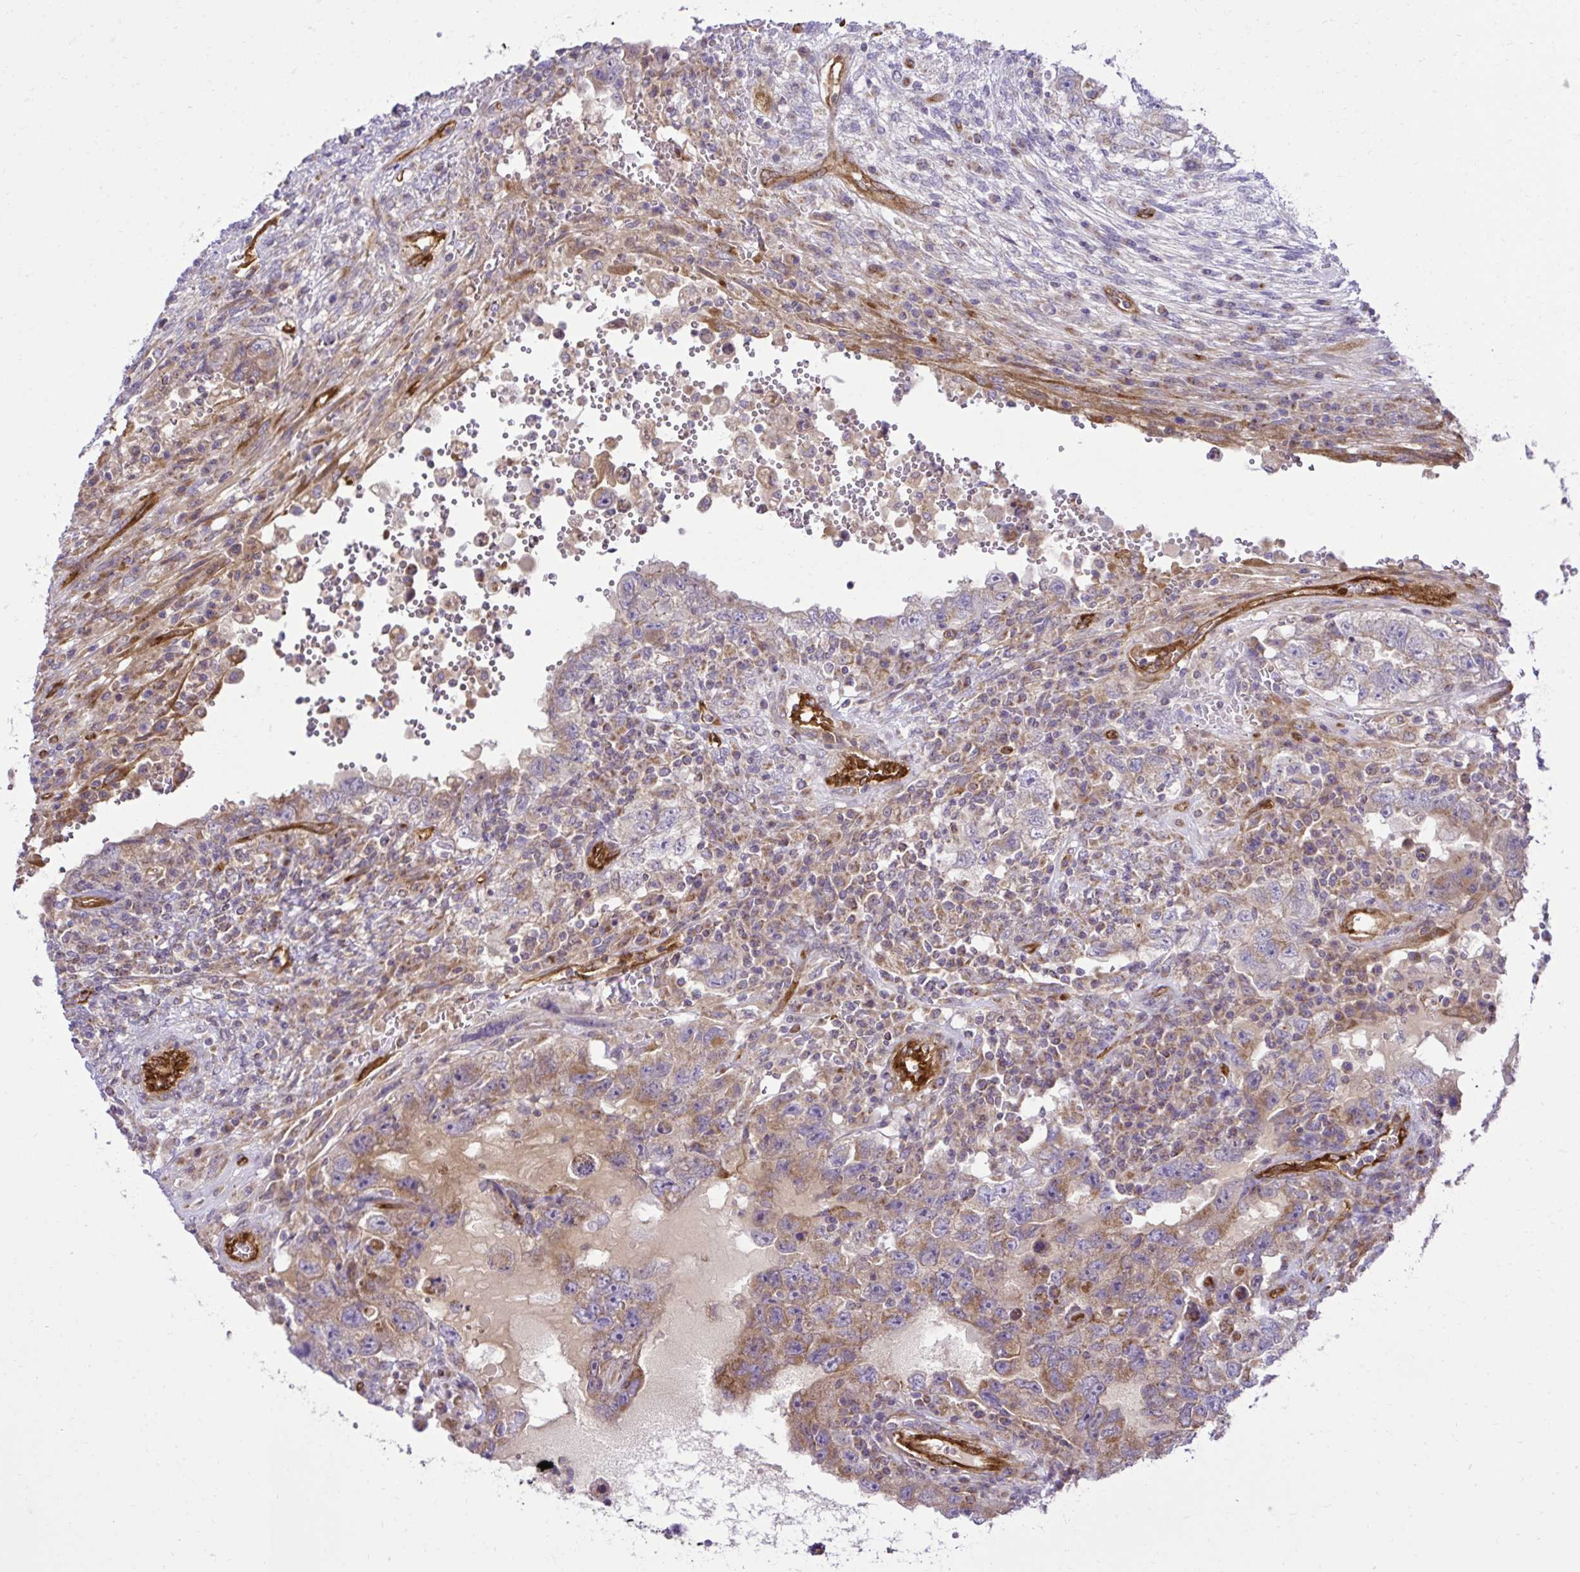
{"staining": {"intensity": "moderate", "quantity": "<25%", "location": "cytoplasmic/membranous"}, "tissue": "testis cancer", "cell_type": "Tumor cells", "image_type": "cancer", "snomed": [{"axis": "morphology", "description": "Carcinoma, Embryonal, NOS"}, {"axis": "topography", "description": "Testis"}], "caption": "Moderate cytoplasmic/membranous expression for a protein is appreciated in approximately <25% of tumor cells of testis cancer using immunohistochemistry (IHC).", "gene": "LIMS1", "patient": {"sex": "male", "age": 26}}